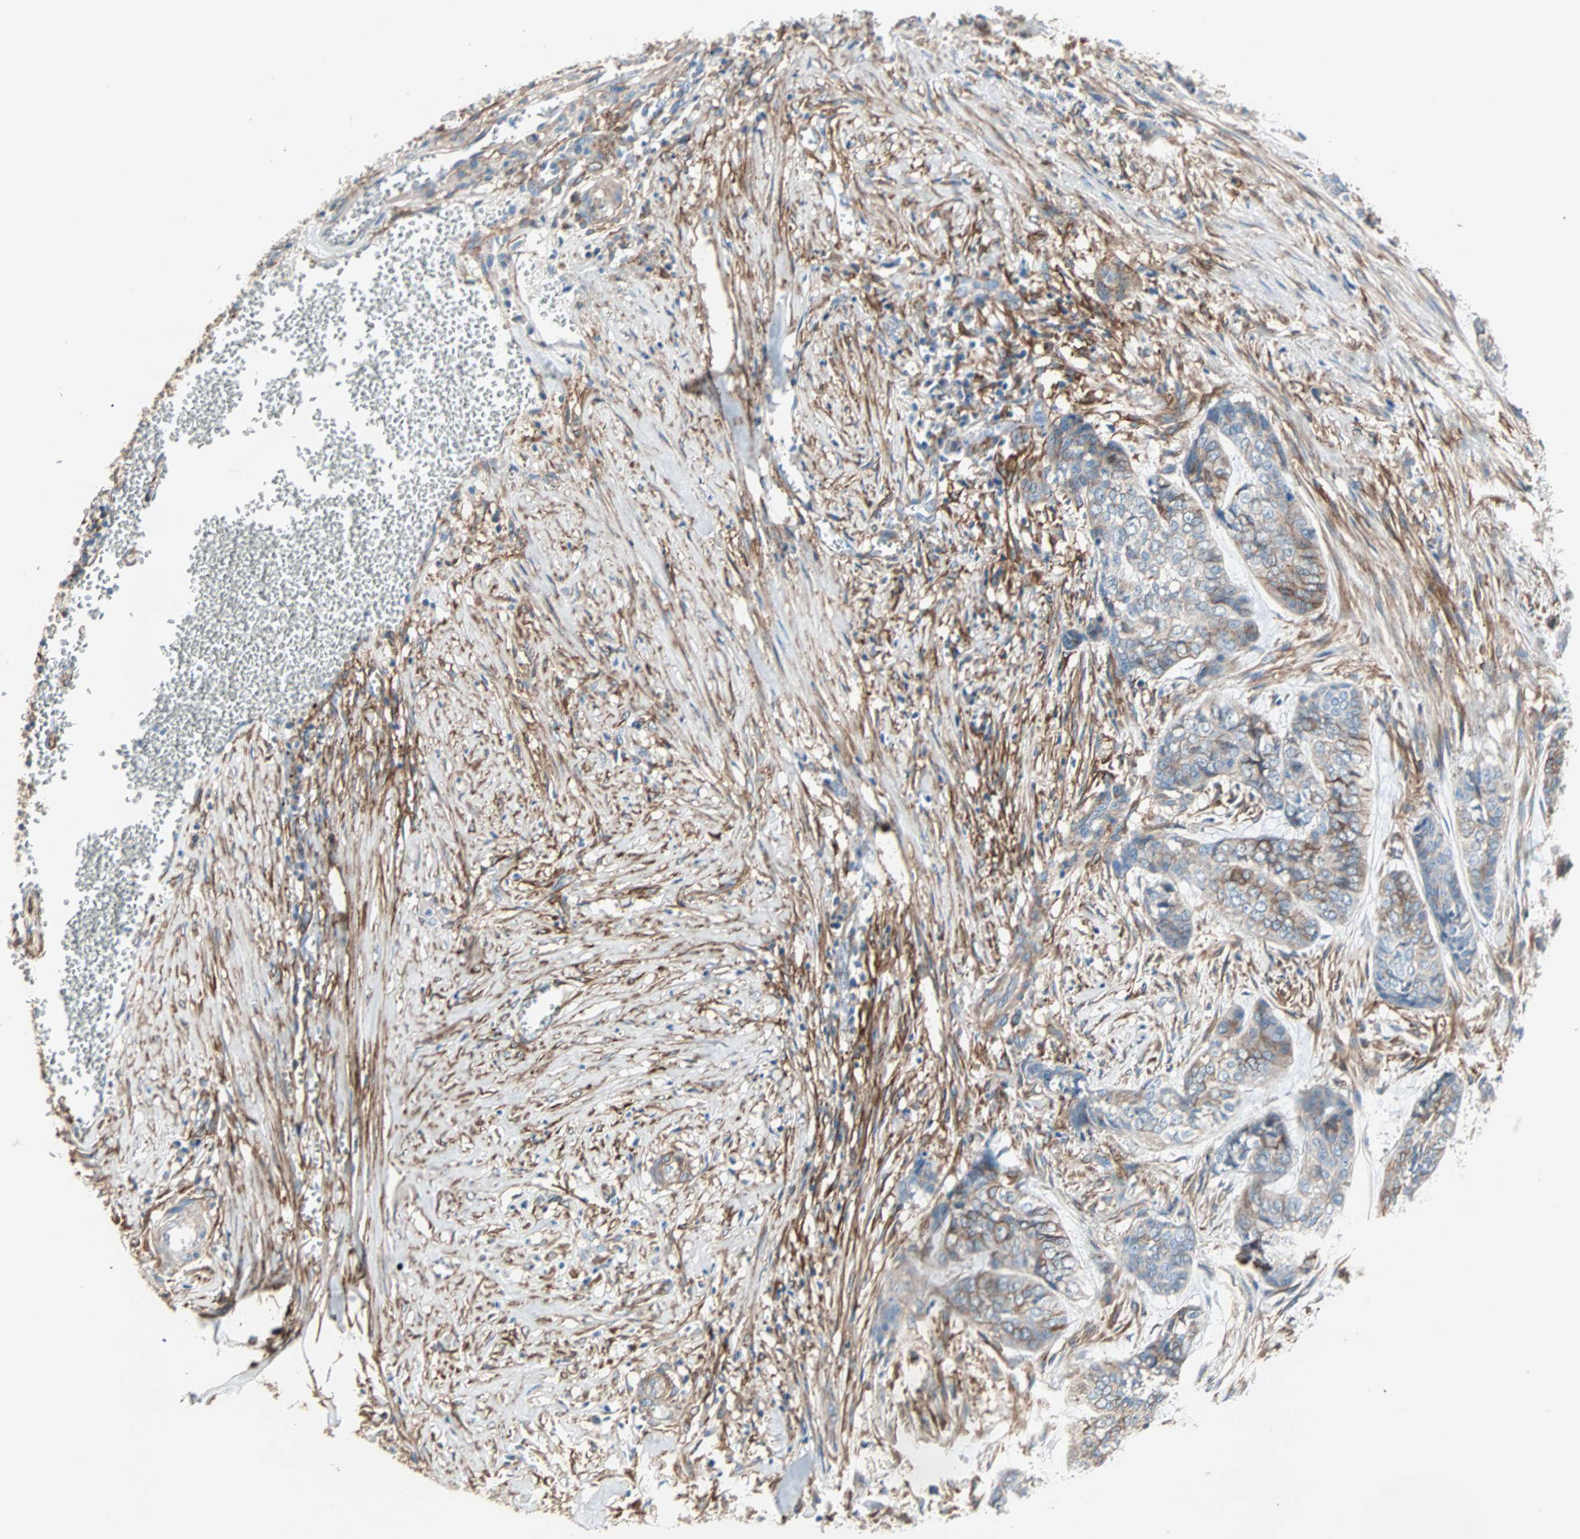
{"staining": {"intensity": "moderate", "quantity": ">75%", "location": "cytoplasmic/membranous"}, "tissue": "skin cancer", "cell_type": "Tumor cells", "image_type": "cancer", "snomed": [{"axis": "morphology", "description": "Basal cell carcinoma"}, {"axis": "topography", "description": "Skin"}], "caption": "This histopathology image reveals immunohistochemistry staining of skin cancer, with medium moderate cytoplasmic/membranous staining in approximately >75% of tumor cells.", "gene": "EPB41L2", "patient": {"sex": "female", "age": 64}}